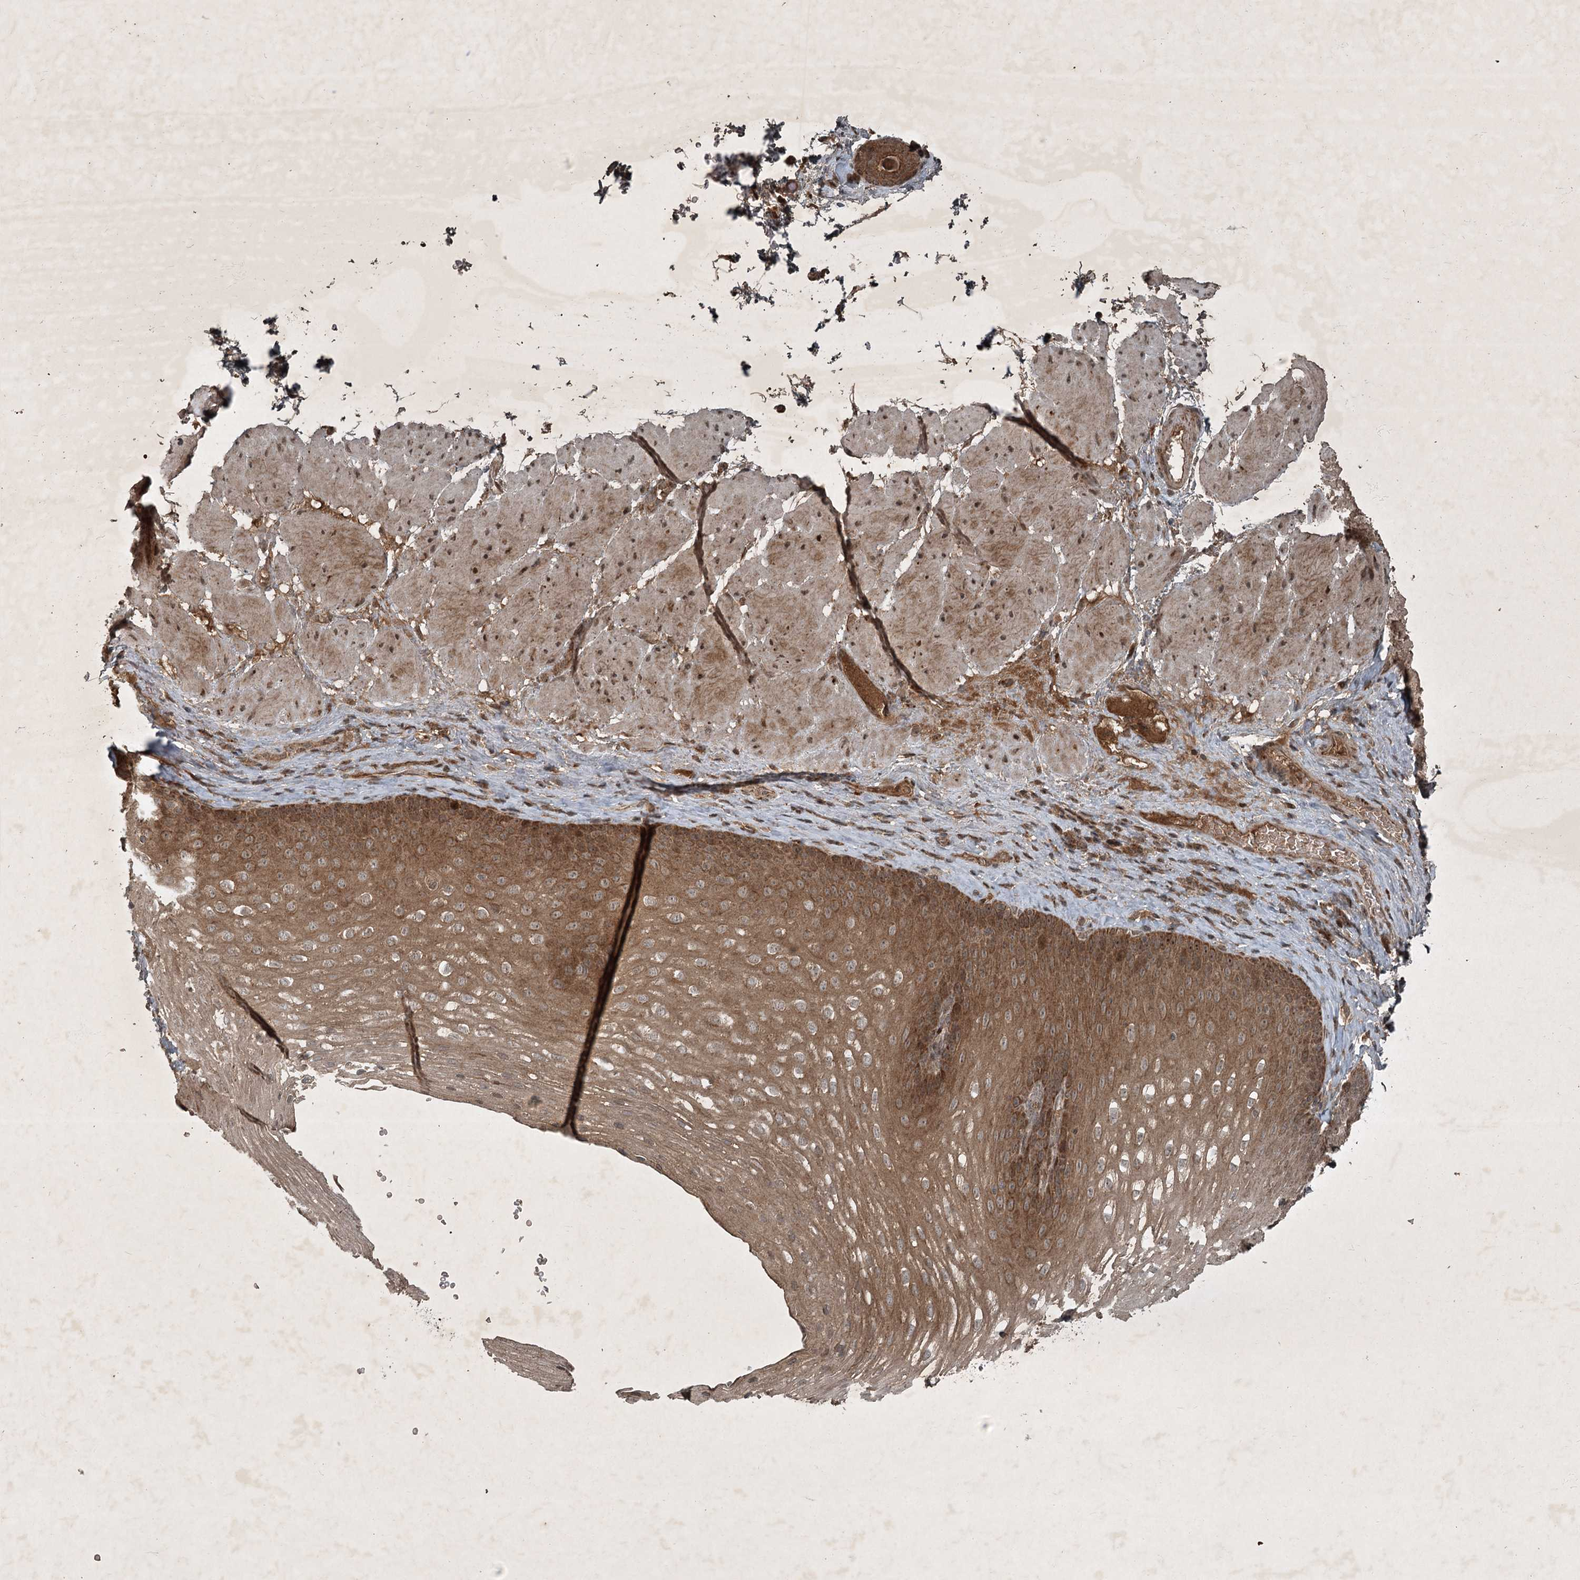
{"staining": {"intensity": "moderate", "quantity": ">75%", "location": "cytoplasmic/membranous,nuclear"}, "tissue": "esophagus", "cell_type": "Squamous epithelial cells", "image_type": "normal", "snomed": [{"axis": "morphology", "description": "Normal tissue, NOS"}, {"axis": "topography", "description": "Esophagus"}], "caption": "Squamous epithelial cells display moderate cytoplasmic/membranous,nuclear positivity in approximately >75% of cells in benign esophagus.", "gene": "UNC93A", "patient": {"sex": "female", "age": 66}}